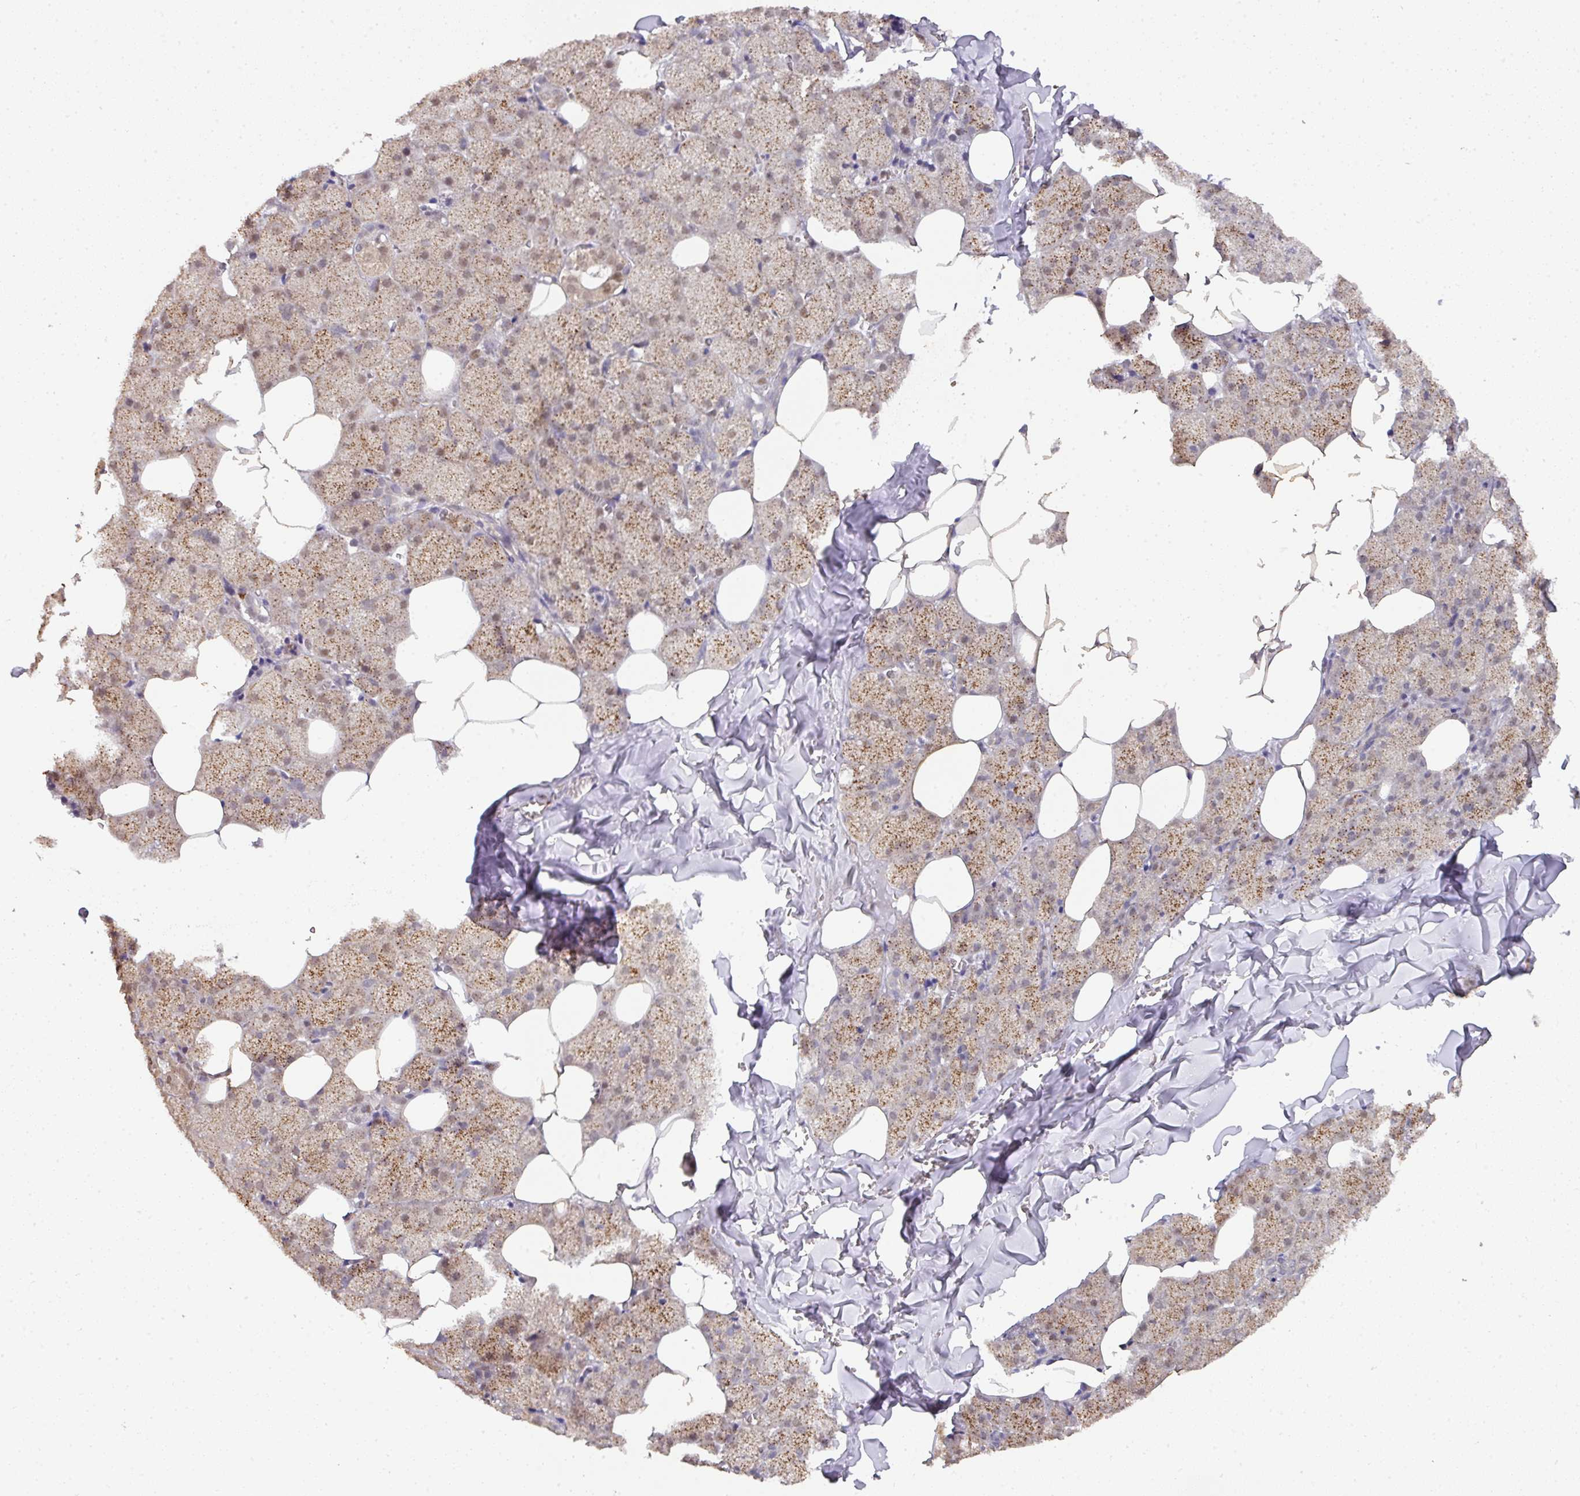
{"staining": {"intensity": "moderate", "quantity": "25%-75%", "location": "cytoplasmic/membranous,nuclear"}, "tissue": "salivary gland", "cell_type": "Glandular cells", "image_type": "normal", "snomed": [{"axis": "morphology", "description": "Normal tissue, NOS"}, {"axis": "topography", "description": "Salivary gland"}, {"axis": "topography", "description": "Peripheral nerve tissue"}], "caption": "Normal salivary gland exhibits moderate cytoplasmic/membranous,nuclear positivity in approximately 25%-75% of glandular cells The protein of interest is shown in brown color, while the nuclei are stained blue..", "gene": "RANBP9", "patient": {"sex": "male", "age": 38}}